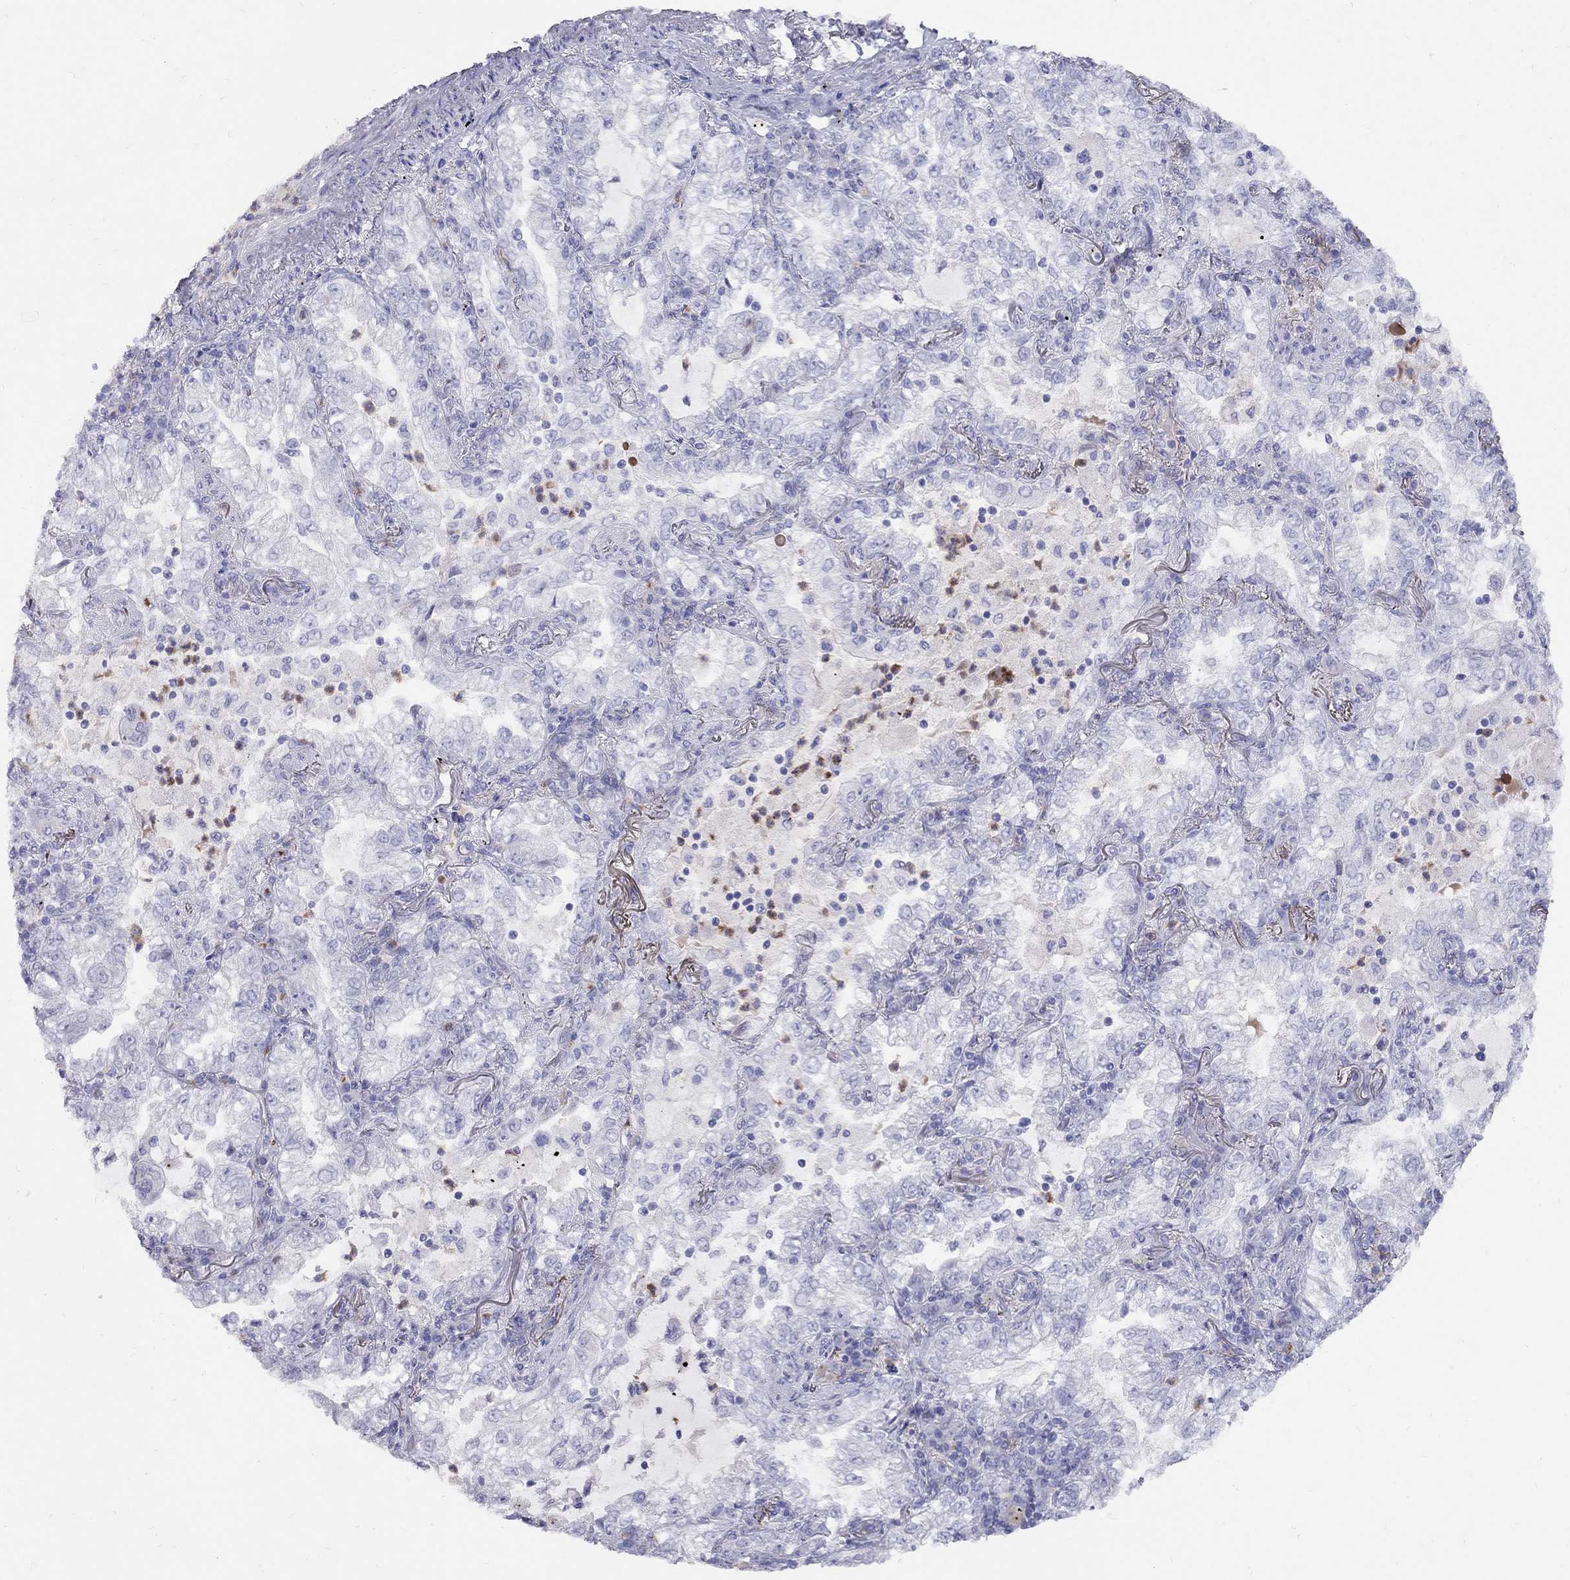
{"staining": {"intensity": "negative", "quantity": "none", "location": "none"}, "tissue": "lung cancer", "cell_type": "Tumor cells", "image_type": "cancer", "snomed": [{"axis": "morphology", "description": "Adenocarcinoma, NOS"}, {"axis": "topography", "description": "Lung"}], "caption": "A high-resolution micrograph shows immunohistochemistry staining of lung cancer (adenocarcinoma), which exhibits no significant positivity in tumor cells.", "gene": "SPINT4", "patient": {"sex": "female", "age": 73}}